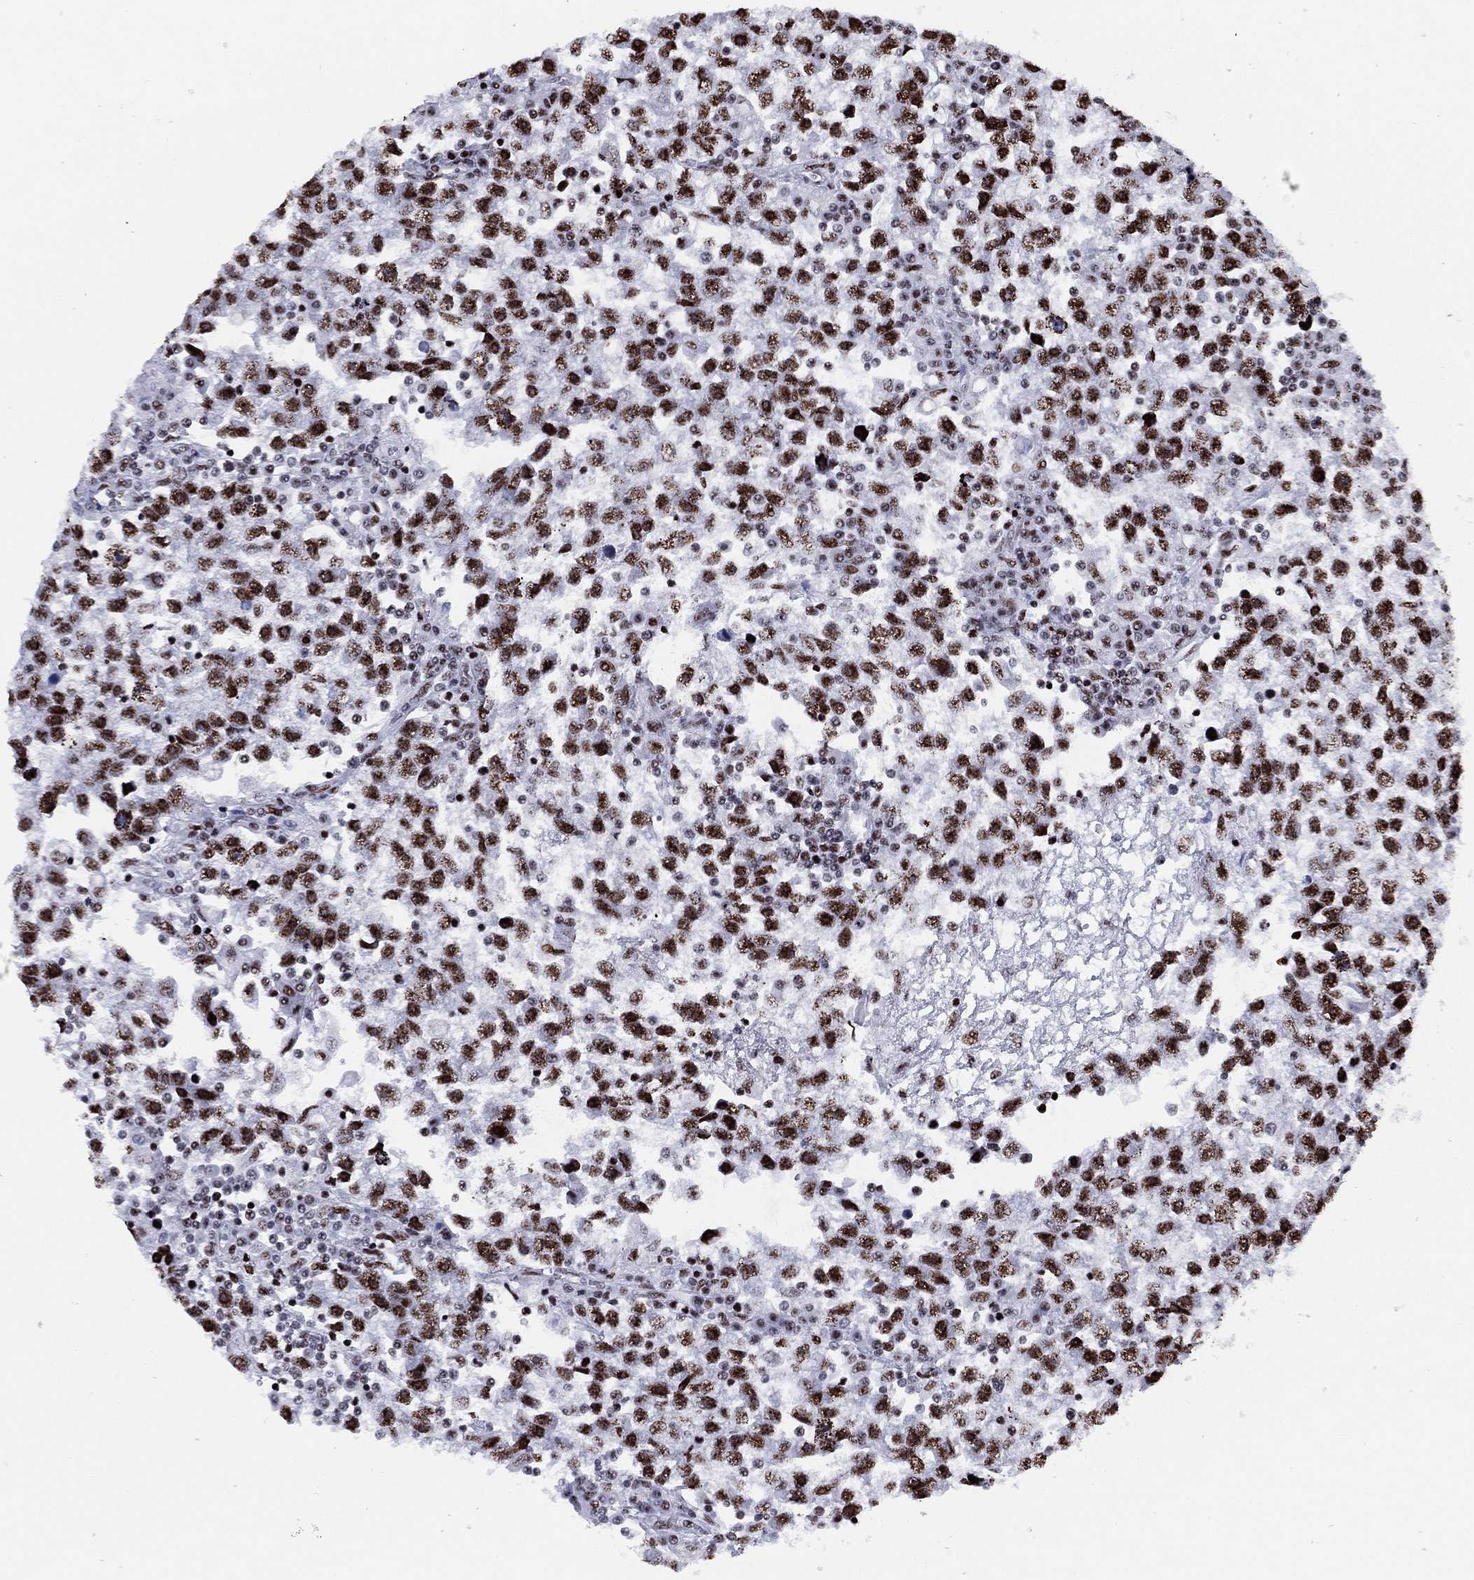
{"staining": {"intensity": "strong", "quantity": ">75%", "location": "nuclear"}, "tissue": "testis cancer", "cell_type": "Tumor cells", "image_type": "cancer", "snomed": [{"axis": "morphology", "description": "Seminoma, NOS"}, {"axis": "topography", "description": "Testis"}], "caption": "Immunohistochemistry photomicrograph of neoplastic tissue: human seminoma (testis) stained using immunohistochemistry (IHC) reveals high levels of strong protein expression localized specifically in the nuclear of tumor cells, appearing as a nuclear brown color.", "gene": "CYB561D2", "patient": {"sex": "male", "age": 47}}